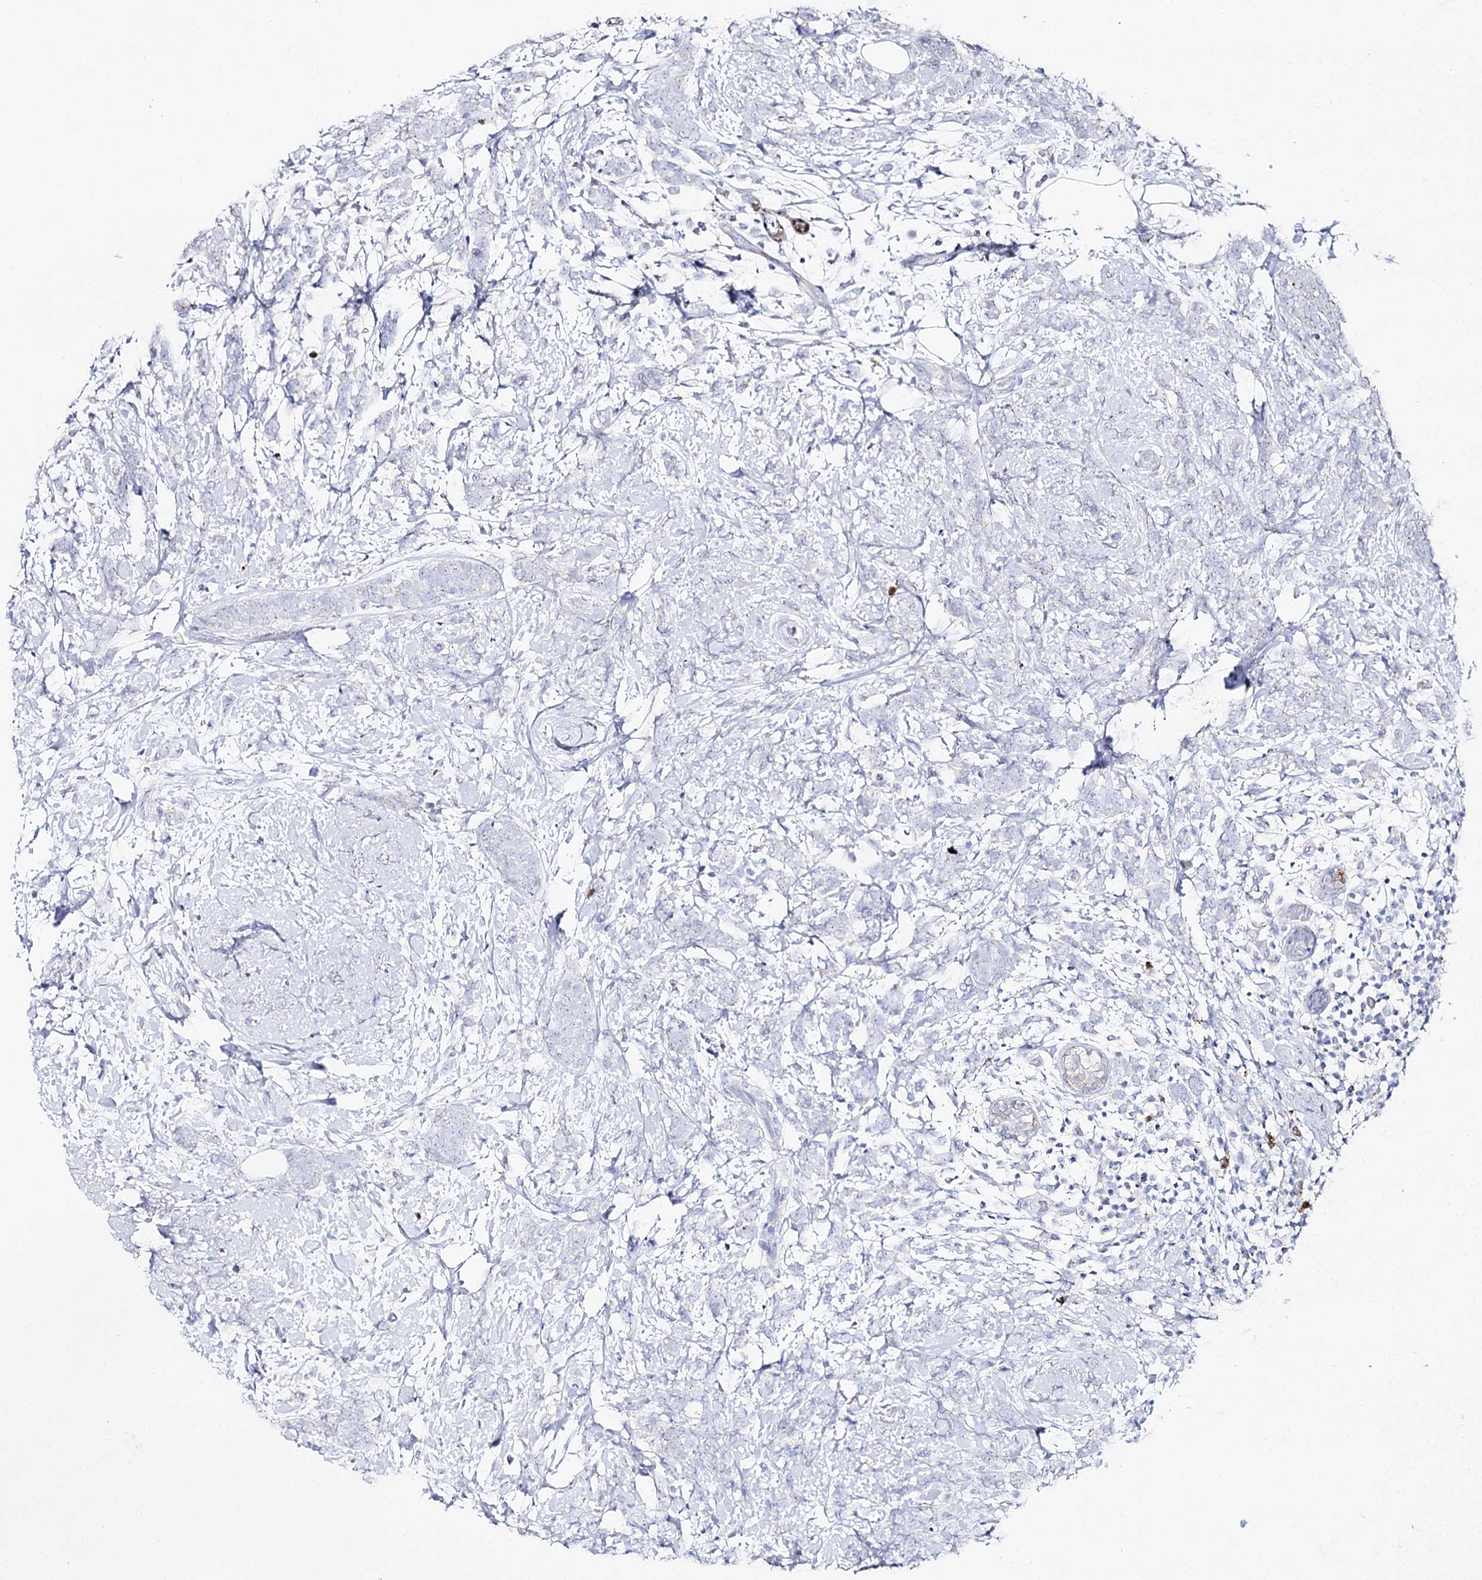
{"staining": {"intensity": "negative", "quantity": "none", "location": "none"}, "tissue": "breast cancer", "cell_type": "Tumor cells", "image_type": "cancer", "snomed": [{"axis": "morphology", "description": "Lobular carcinoma"}, {"axis": "topography", "description": "Breast"}], "caption": "DAB immunohistochemical staining of breast cancer (lobular carcinoma) displays no significant positivity in tumor cells.", "gene": "SLC3A1", "patient": {"sex": "female", "age": 58}}